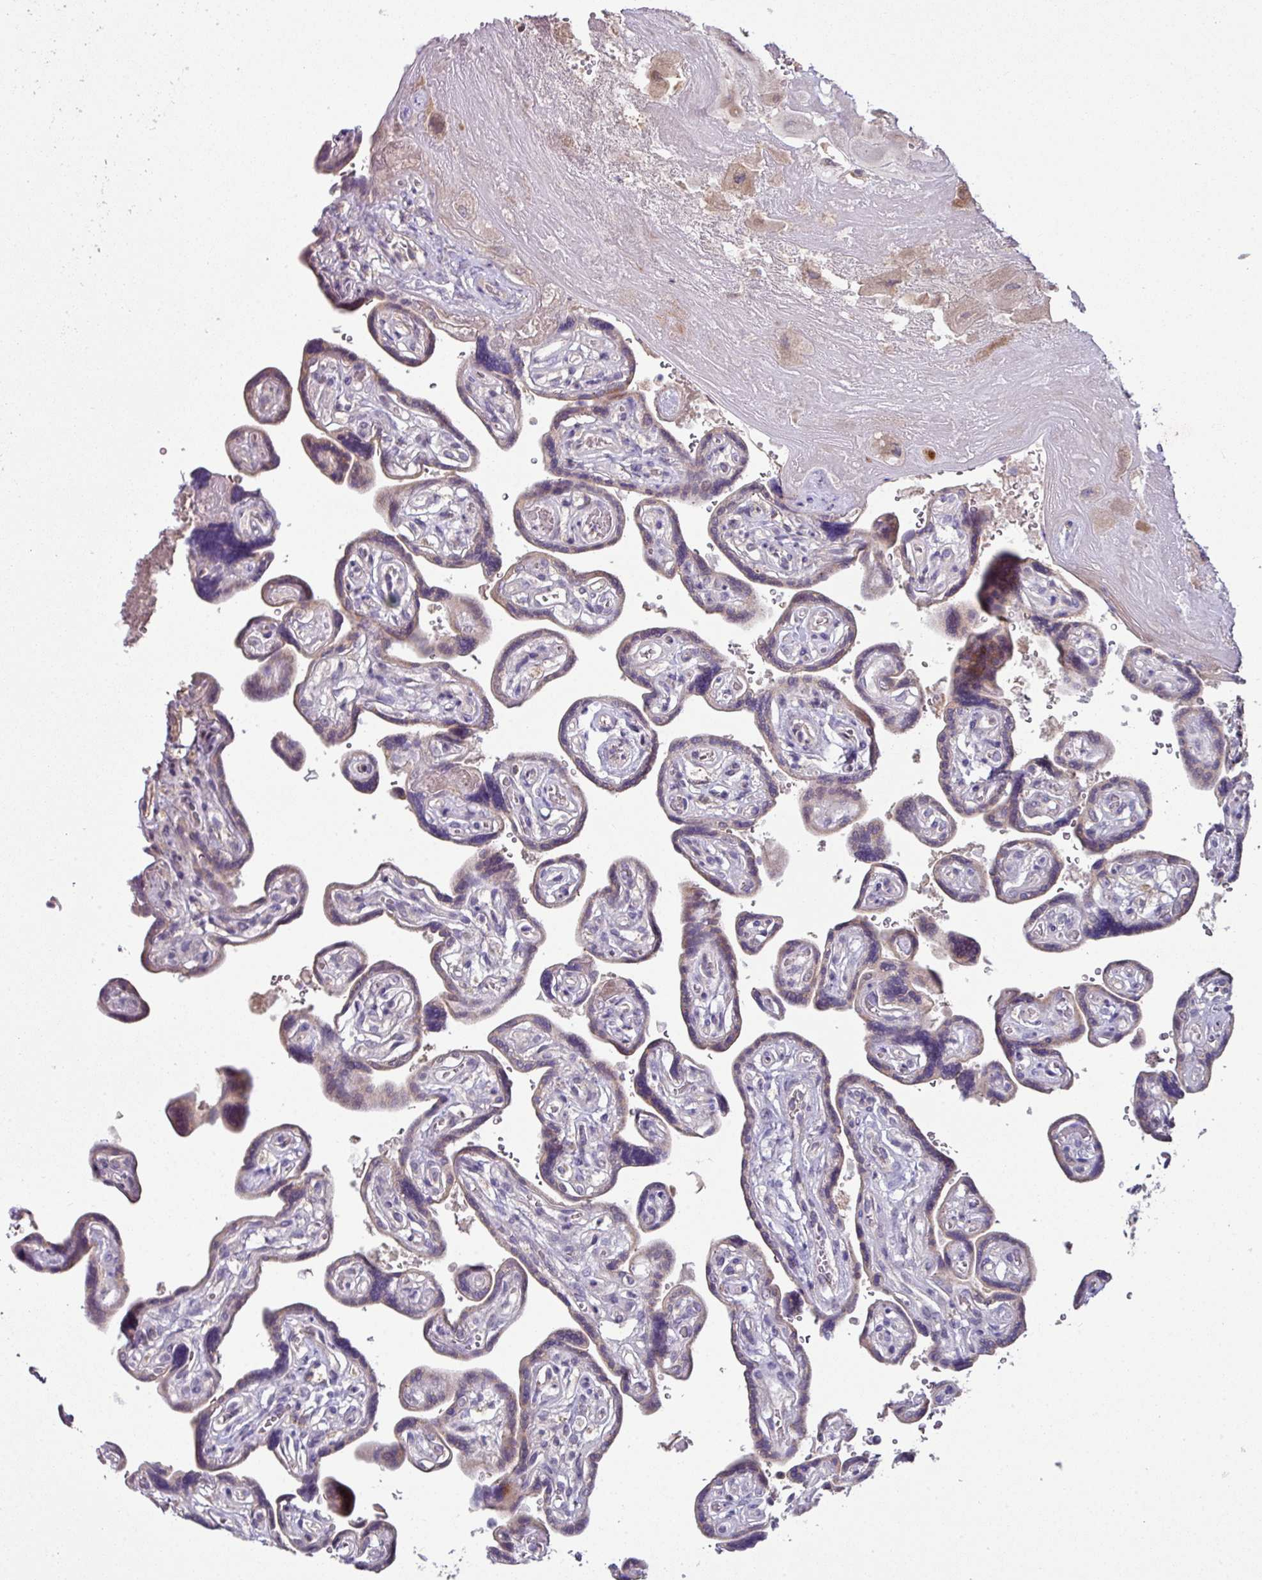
{"staining": {"intensity": "weak", "quantity": ">75%", "location": "cytoplasmic/membranous"}, "tissue": "placenta", "cell_type": "Decidual cells", "image_type": "normal", "snomed": [{"axis": "morphology", "description": "Normal tissue, NOS"}, {"axis": "topography", "description": "Placenta"}], "caption": "Protein staining reveals weak cytoplasmic/membranous expression in approximately >75% of decidual cells in unremarkable placenta. (IHC, brightfield microscopy, high magnification).", "gene": "SLAMF6", "patient": {"sex": "female", "age": 32}}